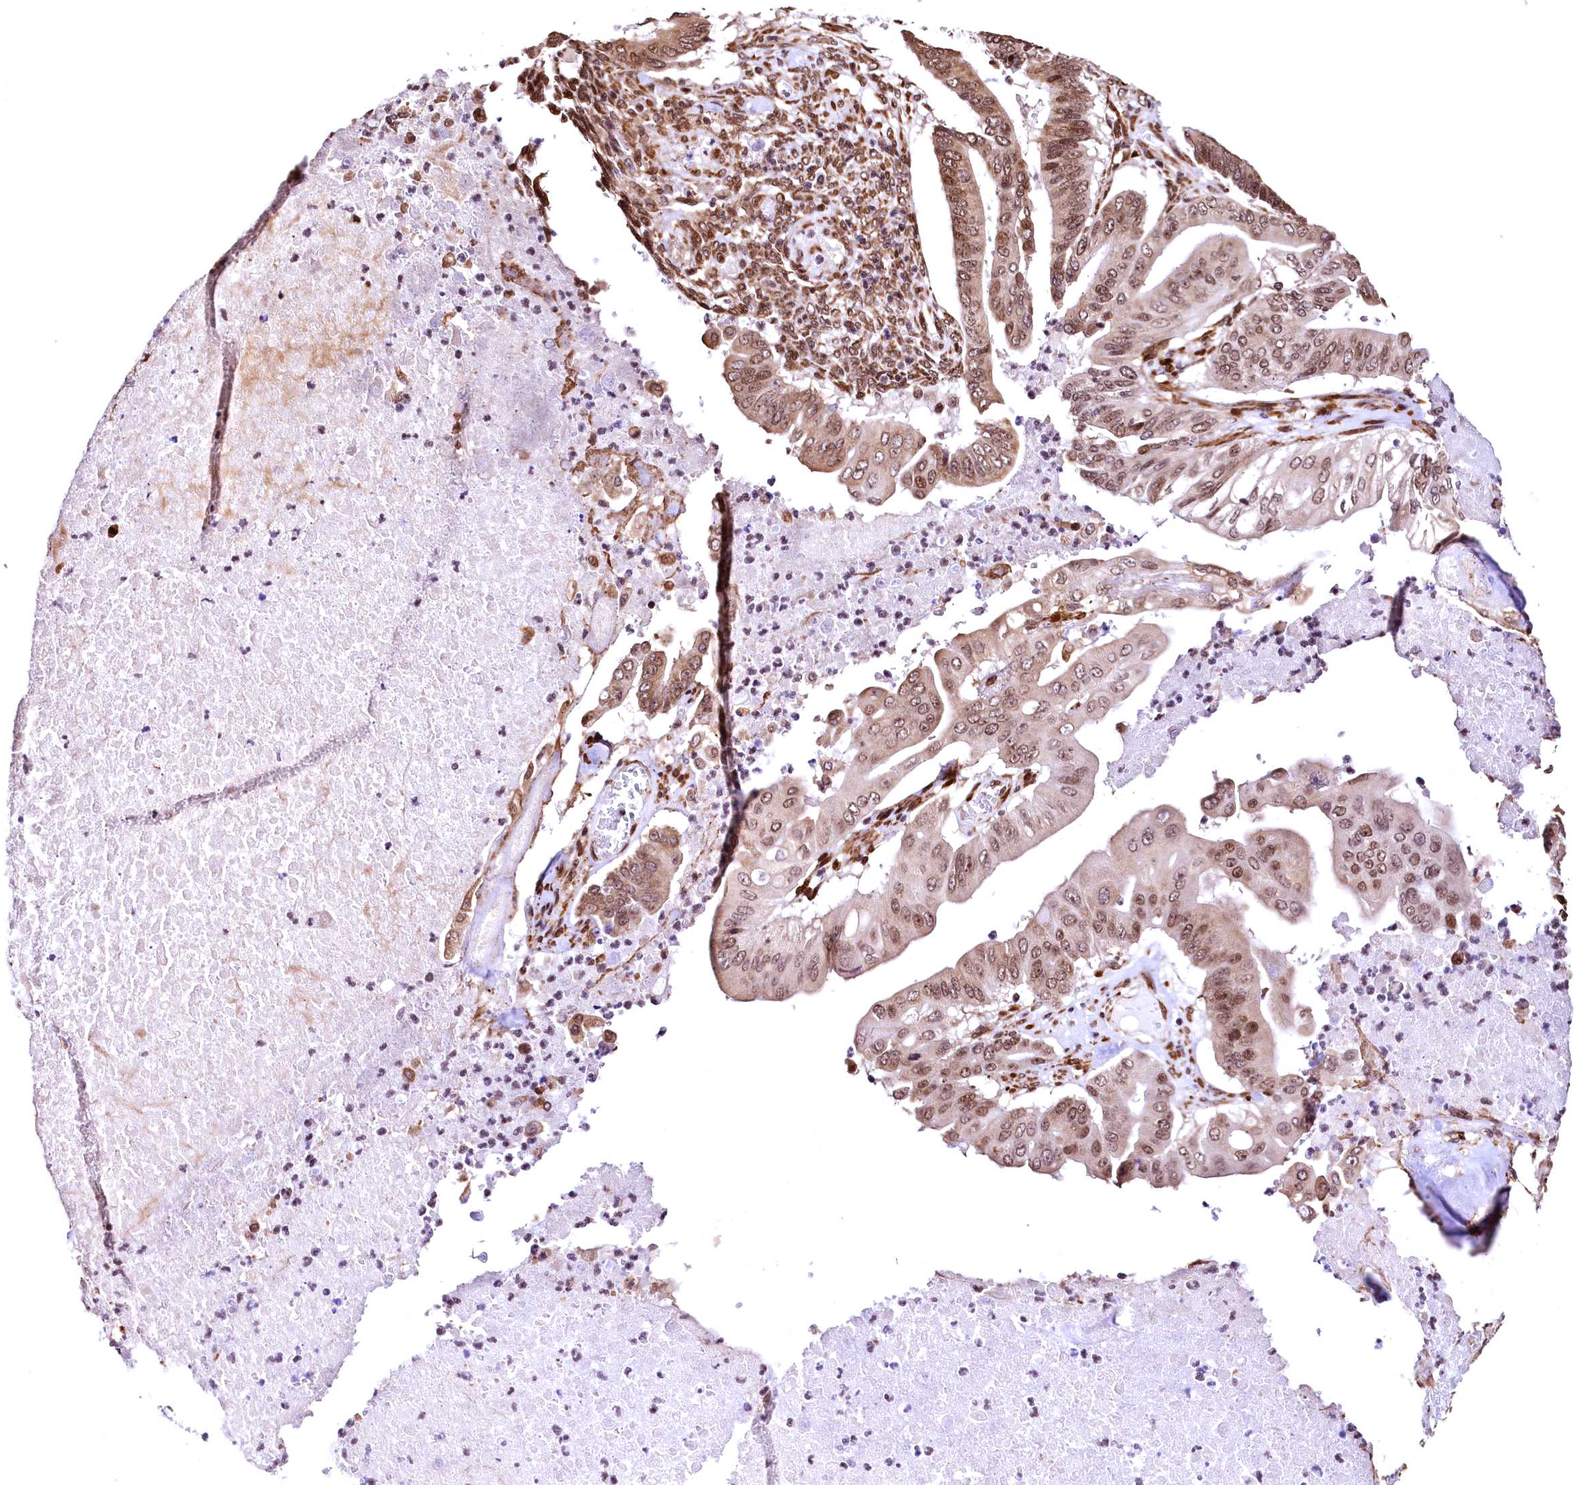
{"staining": {"intensity": "moderate", "quantity": ">75%", "location": "cytoplasmic/membranous,nuclear"}, "tissue": "pancreatic cancer", "cell_type": "Tumor cells", "image_type": "cancer", "snomed": [{"axis": "morphology", "description": "Adenocarcinoma, NOS"}, {"axis": "topography", "description": "Pancreas"}], "caption": "Protein expression analysis of pancreatic adenocarcinoma demonstrates moderate cytoplasmic/membranous and nuclear positivity in approximately >75% of tumor cells.", "gene": "PDS5B", "patient": {"sex": "female", "age": 77}}